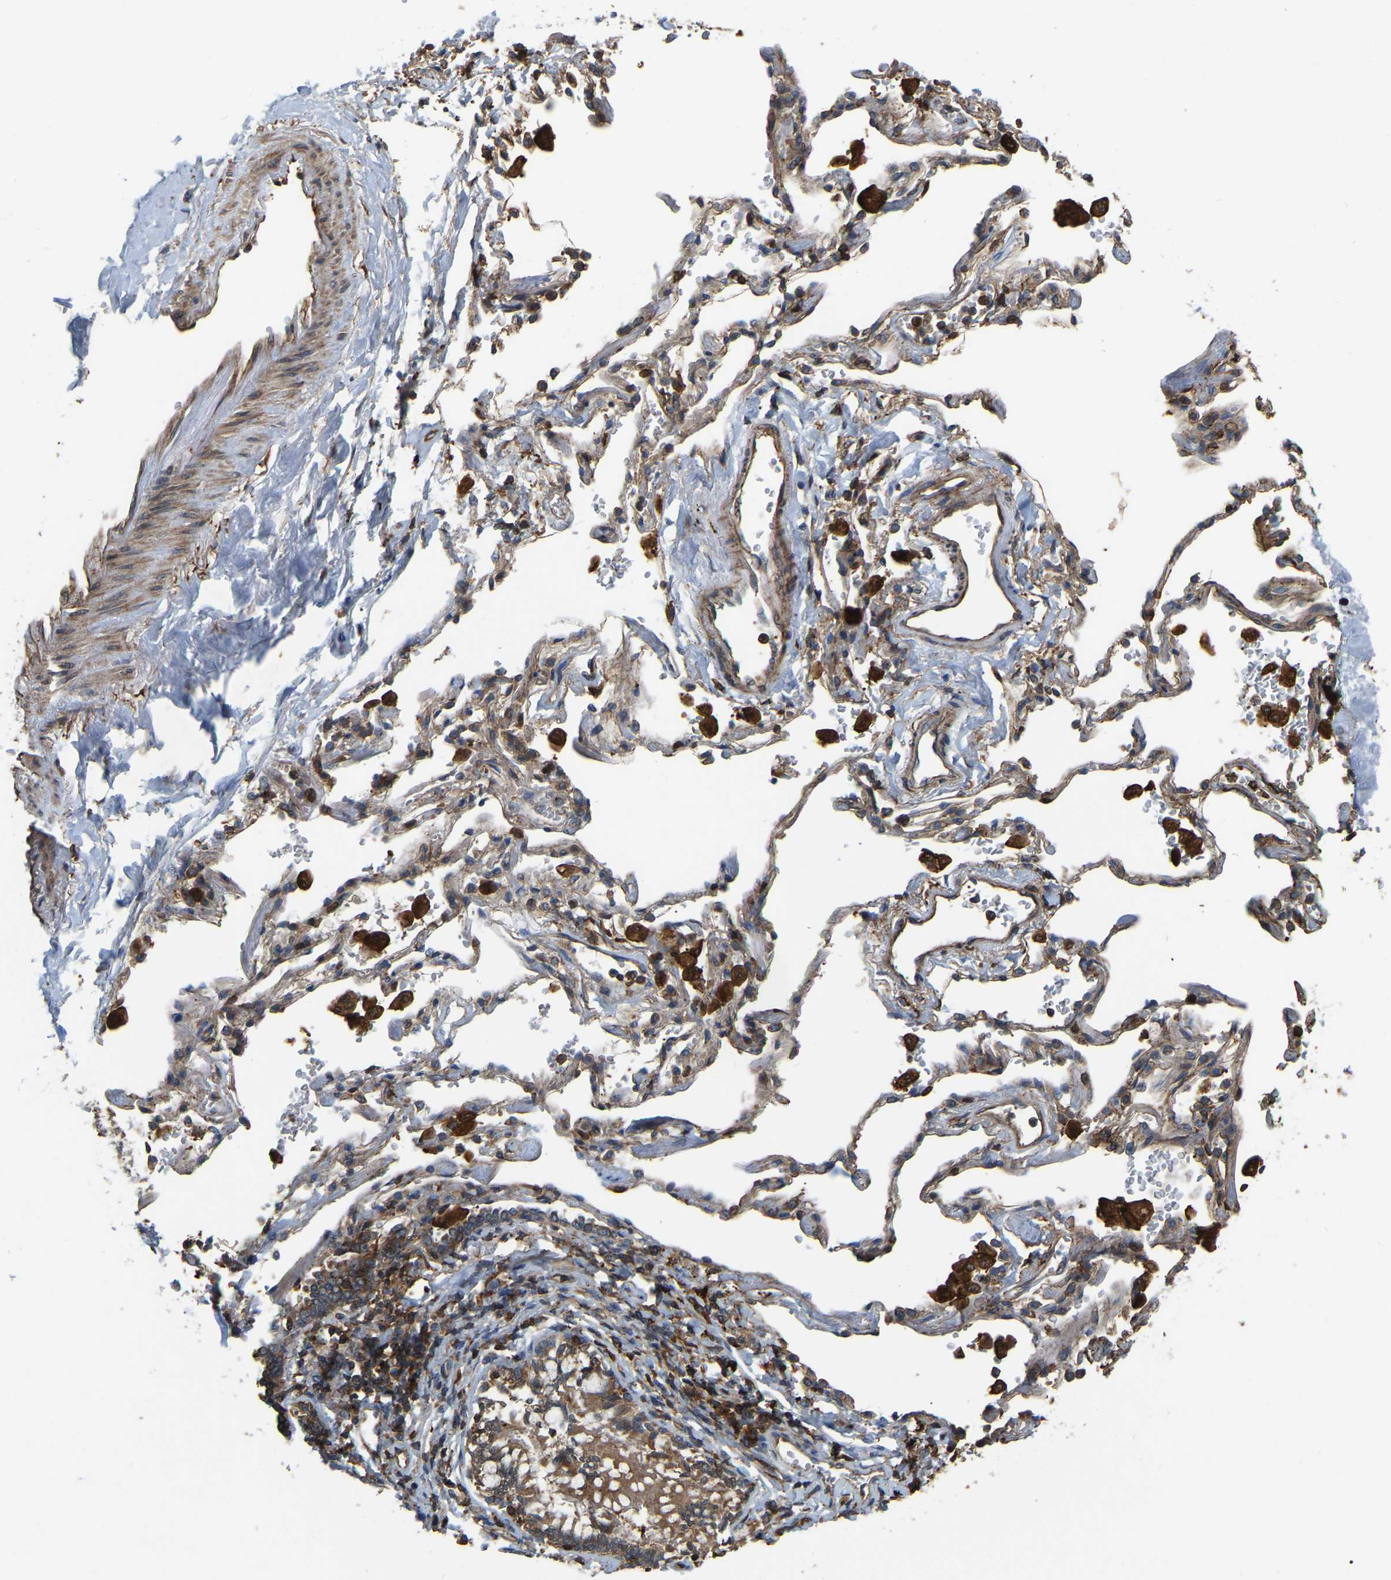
{"staining": {"intensity": "moderate", "quantity": ">75%", "location": "cytoplasmic/membranous"}, "tissue": "adipose tissue", "cell_type": "Adipocytes", "image_type": "normal", "snomed": [{"axis": "morphology", "description": "Normal tissue, NOS"}, {"axis": "topography", "description": "Cartilage tissue"}, {"axis": "topography", "description": "Lung"}], "caption": "Adipocytes reveal medium levels of moderate cytoplasmic/membranous positivity in approximately >75% of cells in benign human adipose tissue.", "gene": "SAMD9L", "patient": {"sex": "female", "age": 77}}